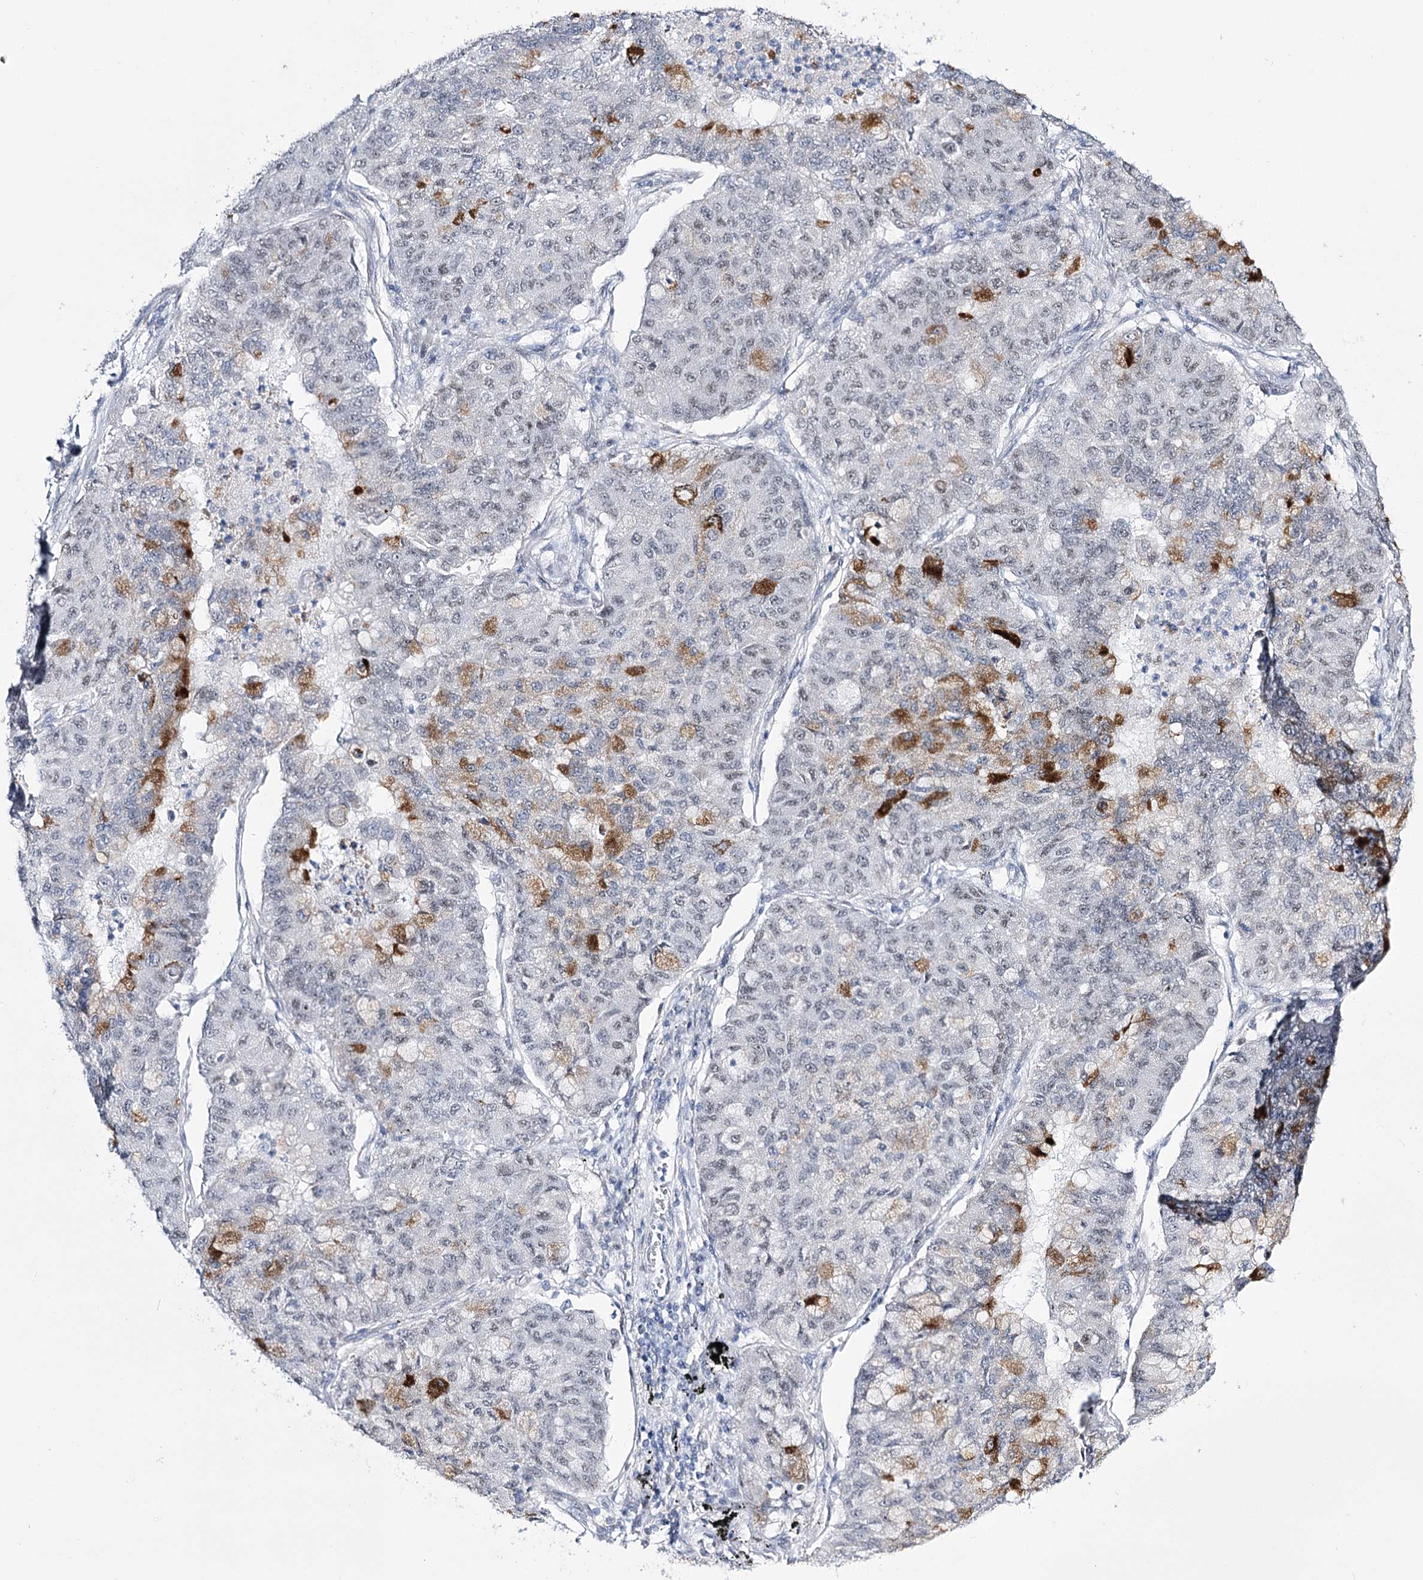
{"staining": {"intensity": "moderate", "quantity": "<25%", "location": "cytoplasmic/membranous"}, "tissue": "lung cancer", "cell_type": "Tumor cells", "image_type": "cancer", "snomed": [{"axis": "morphology", "description": "Squamous cell carcinoma, NOS"}, {"axis": "topography", "description": "Lung"}], "caption": "Immunohistochemistry (IHC) staining of squamous cell carcinoma (lung), which reveals low levels of moderate cytoplasmic/membranous positivity in approximately <25% of tumor cells indicating moderate cytoplasmic/membranous protein expression. The staining was performed using DAB (3,3'-diaminobenzidine) (brown) for protein detection and nuclei were counterstained in hematoxylin (blue).", "gene": "RBM15B", "patient": {"sex": "male", "age": 74}}